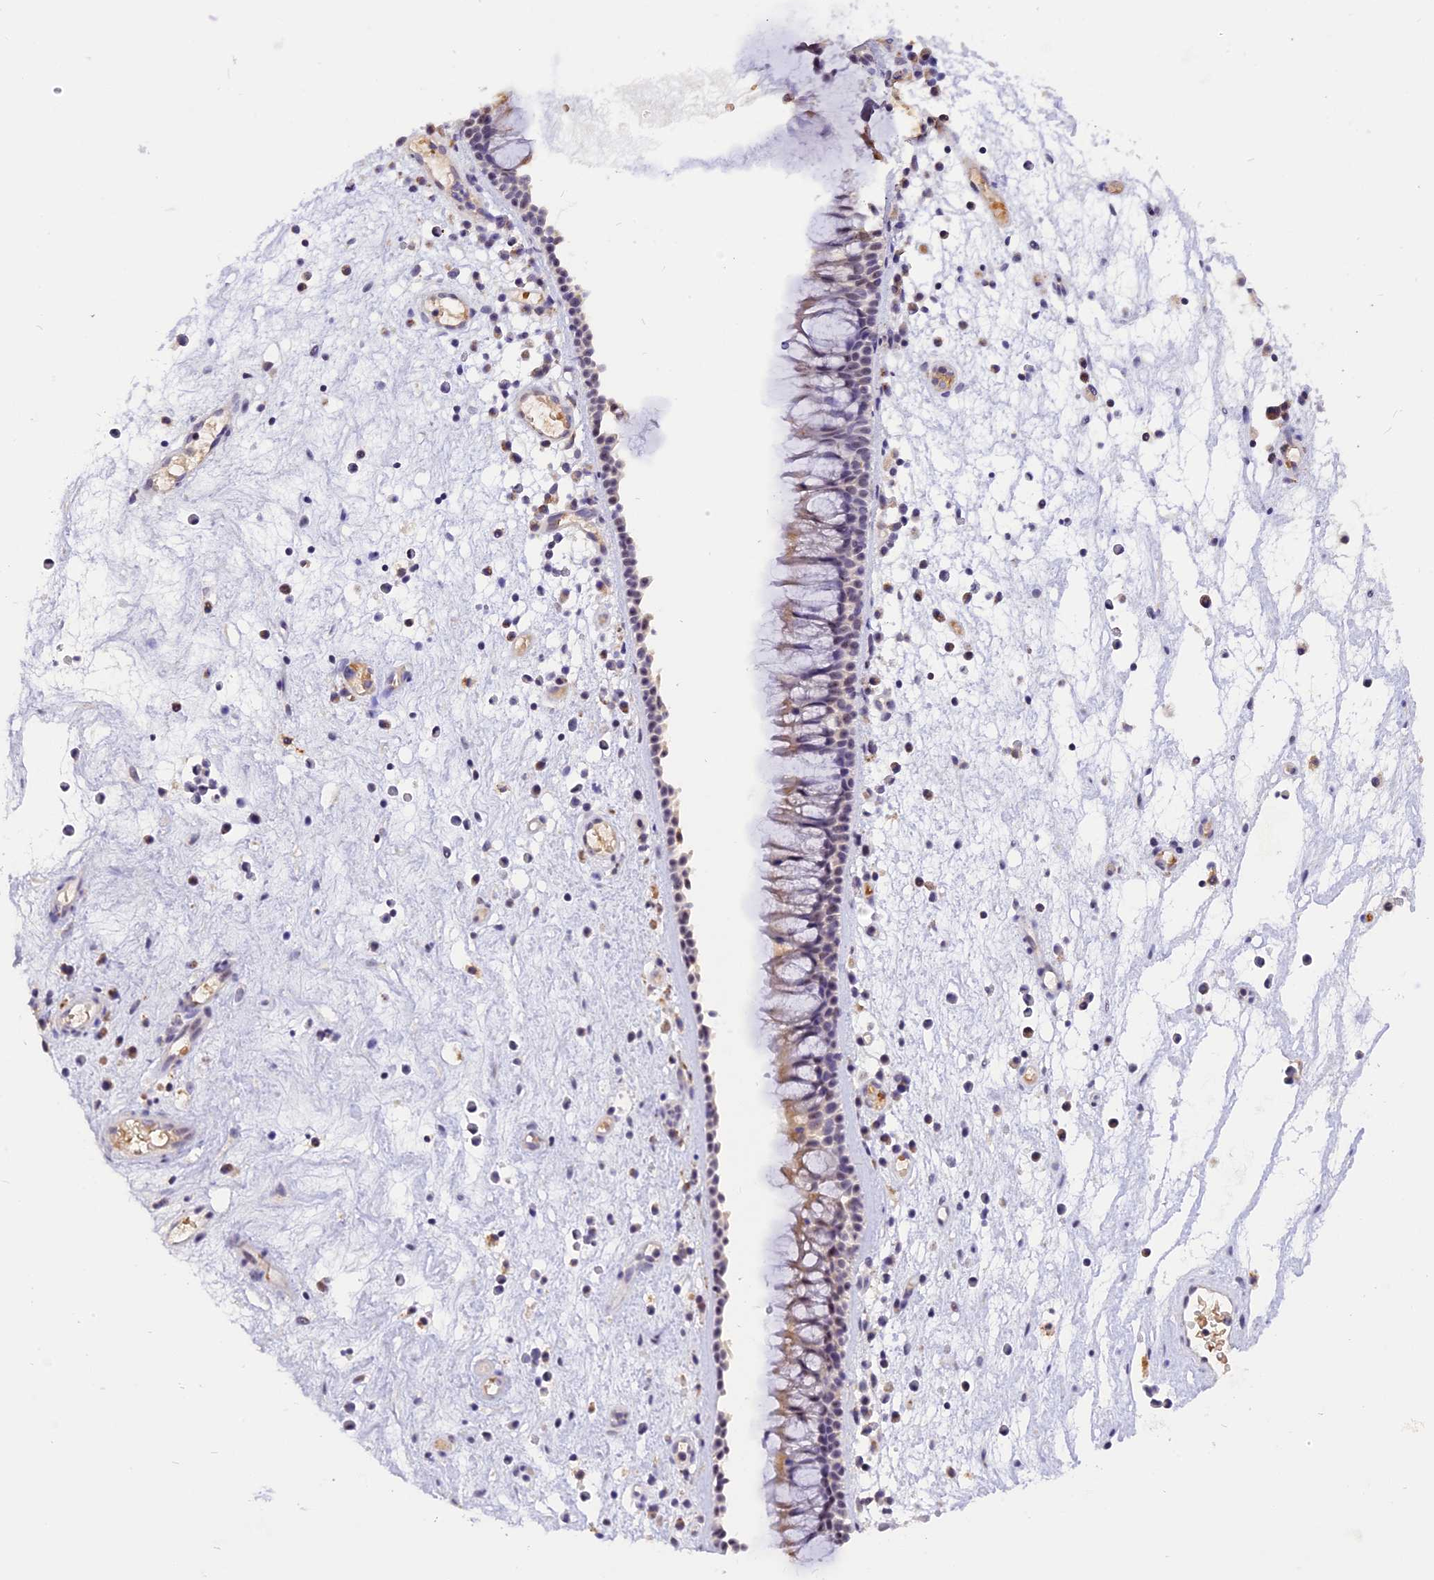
{"staining": {"intensity": "weak", "quantity": "25%-75%", "location": "cytoplasmic/membranous"}, "tissue": "nasopharynx", "cell_type": "Respiratory epithelial cells", "image_type": "normal", "snomed": [{"axis": "morphology", "description": "Normal tissue, NOS"}, {"axis": "morphology", "description": "Inflammation, NOS"}, {"axis": "morphology", "description": "Malignant melanoma, Metastatic site"}, {"axis": "topography", "description": "Nasopharynx"}], "caption": "An image showing weak cytoplasmic/membranous expression in approximately 25%-75% of respiratory epithelial cells in unremarkable nasopharynx, as visualized by brown immunohistochemical staining.", "gene": "AHSP", "patient": {"sex": "male", "age": 70}}